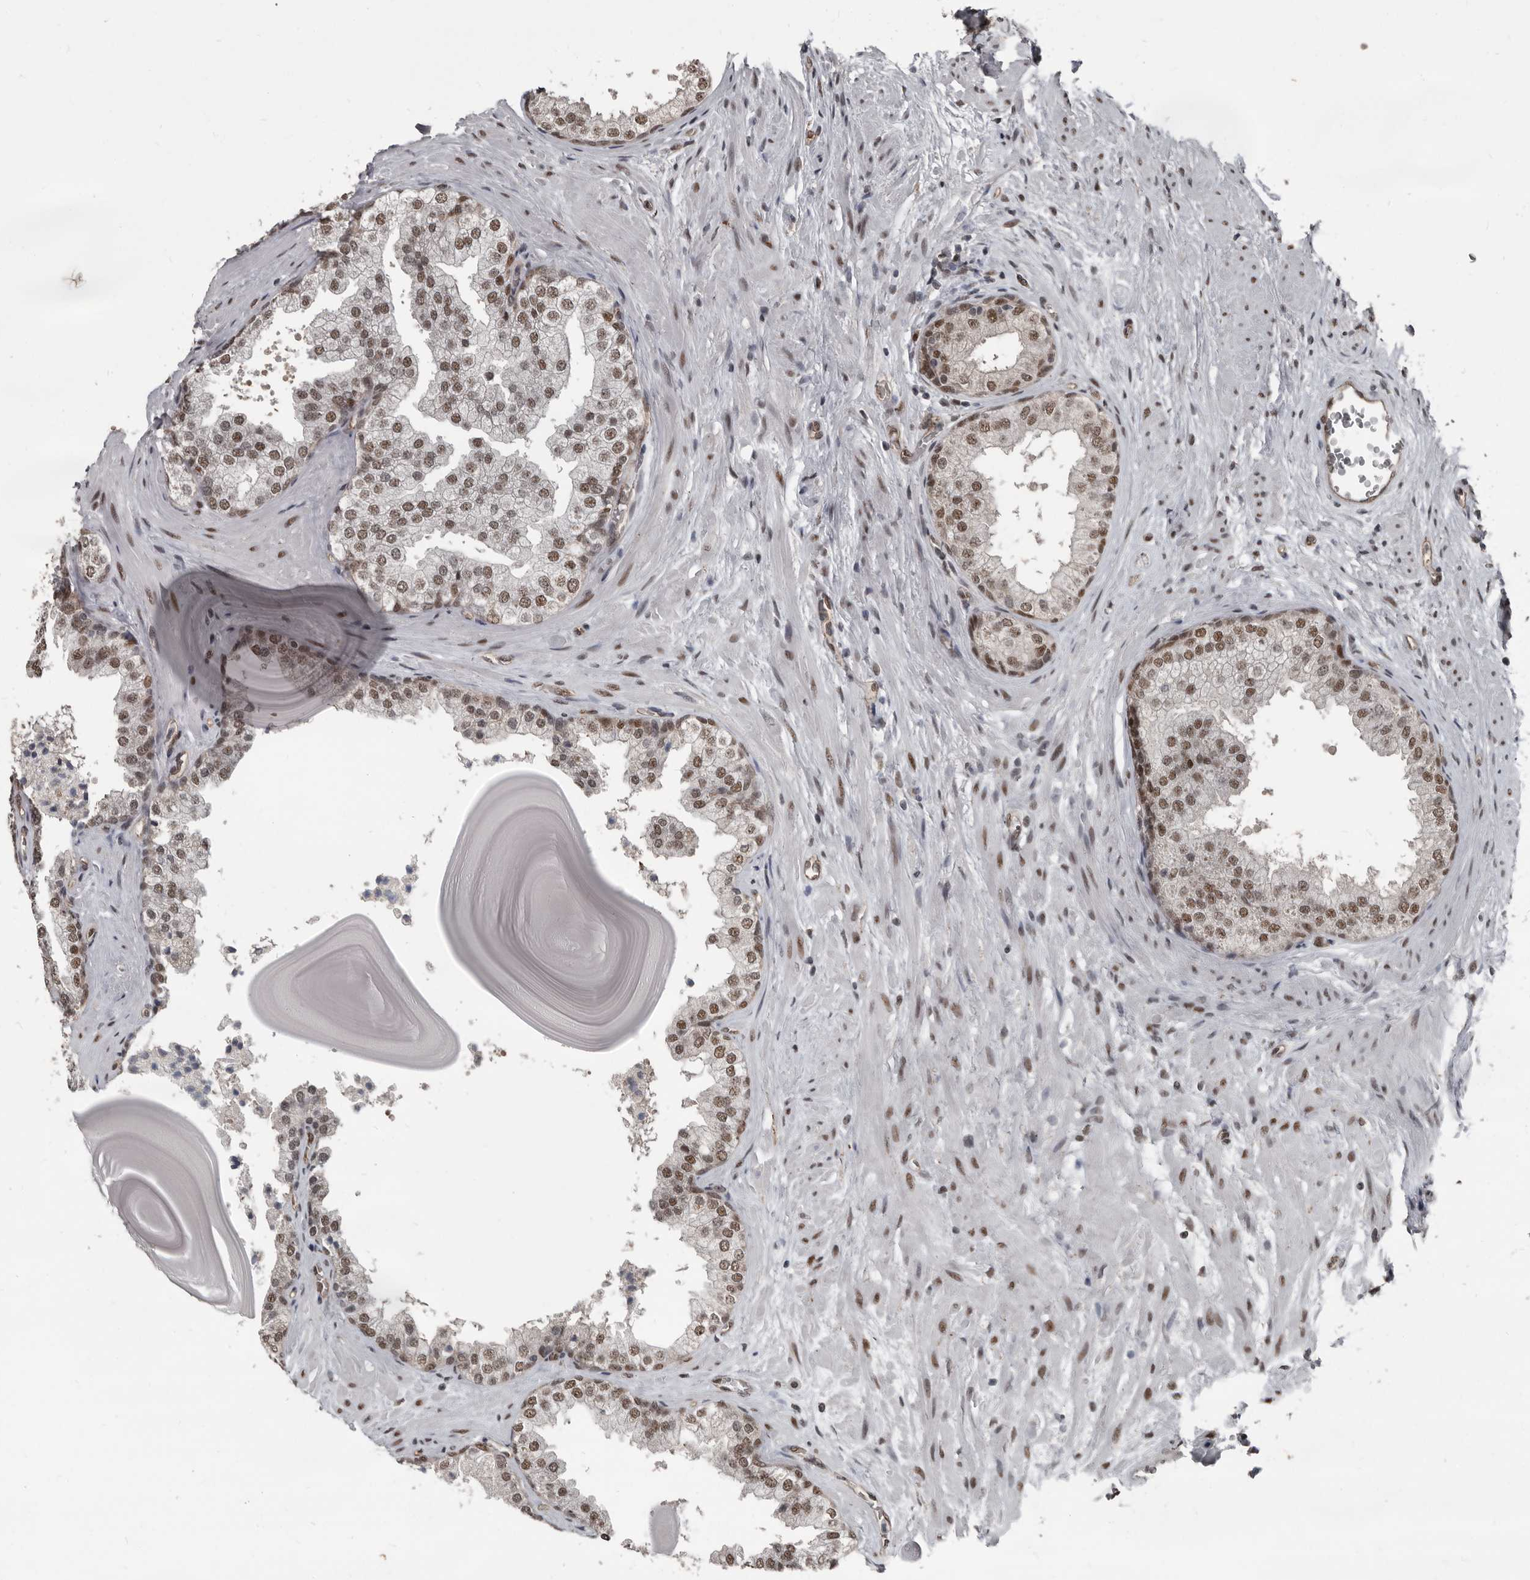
{"staining": {"intensity": "moderate", "quantity": ">75%", "location": "nuclear"}, "tissue": "prostate", "cell_type": "Glandular cells", "image_type": "normal", "snomed": [{"axis": "morphology", "description": "Normal tissue, NOS"}, {"axis": "topography", "description": "Prostate"}], "caption": "Immunohistochemical staining of unremarkable prostate exhibits medium levels of moderate nuclear positivity in approximately >75% of glandular cells.", "gene": "CHD1L", "patient": {"sex": "male", "age": 48}}